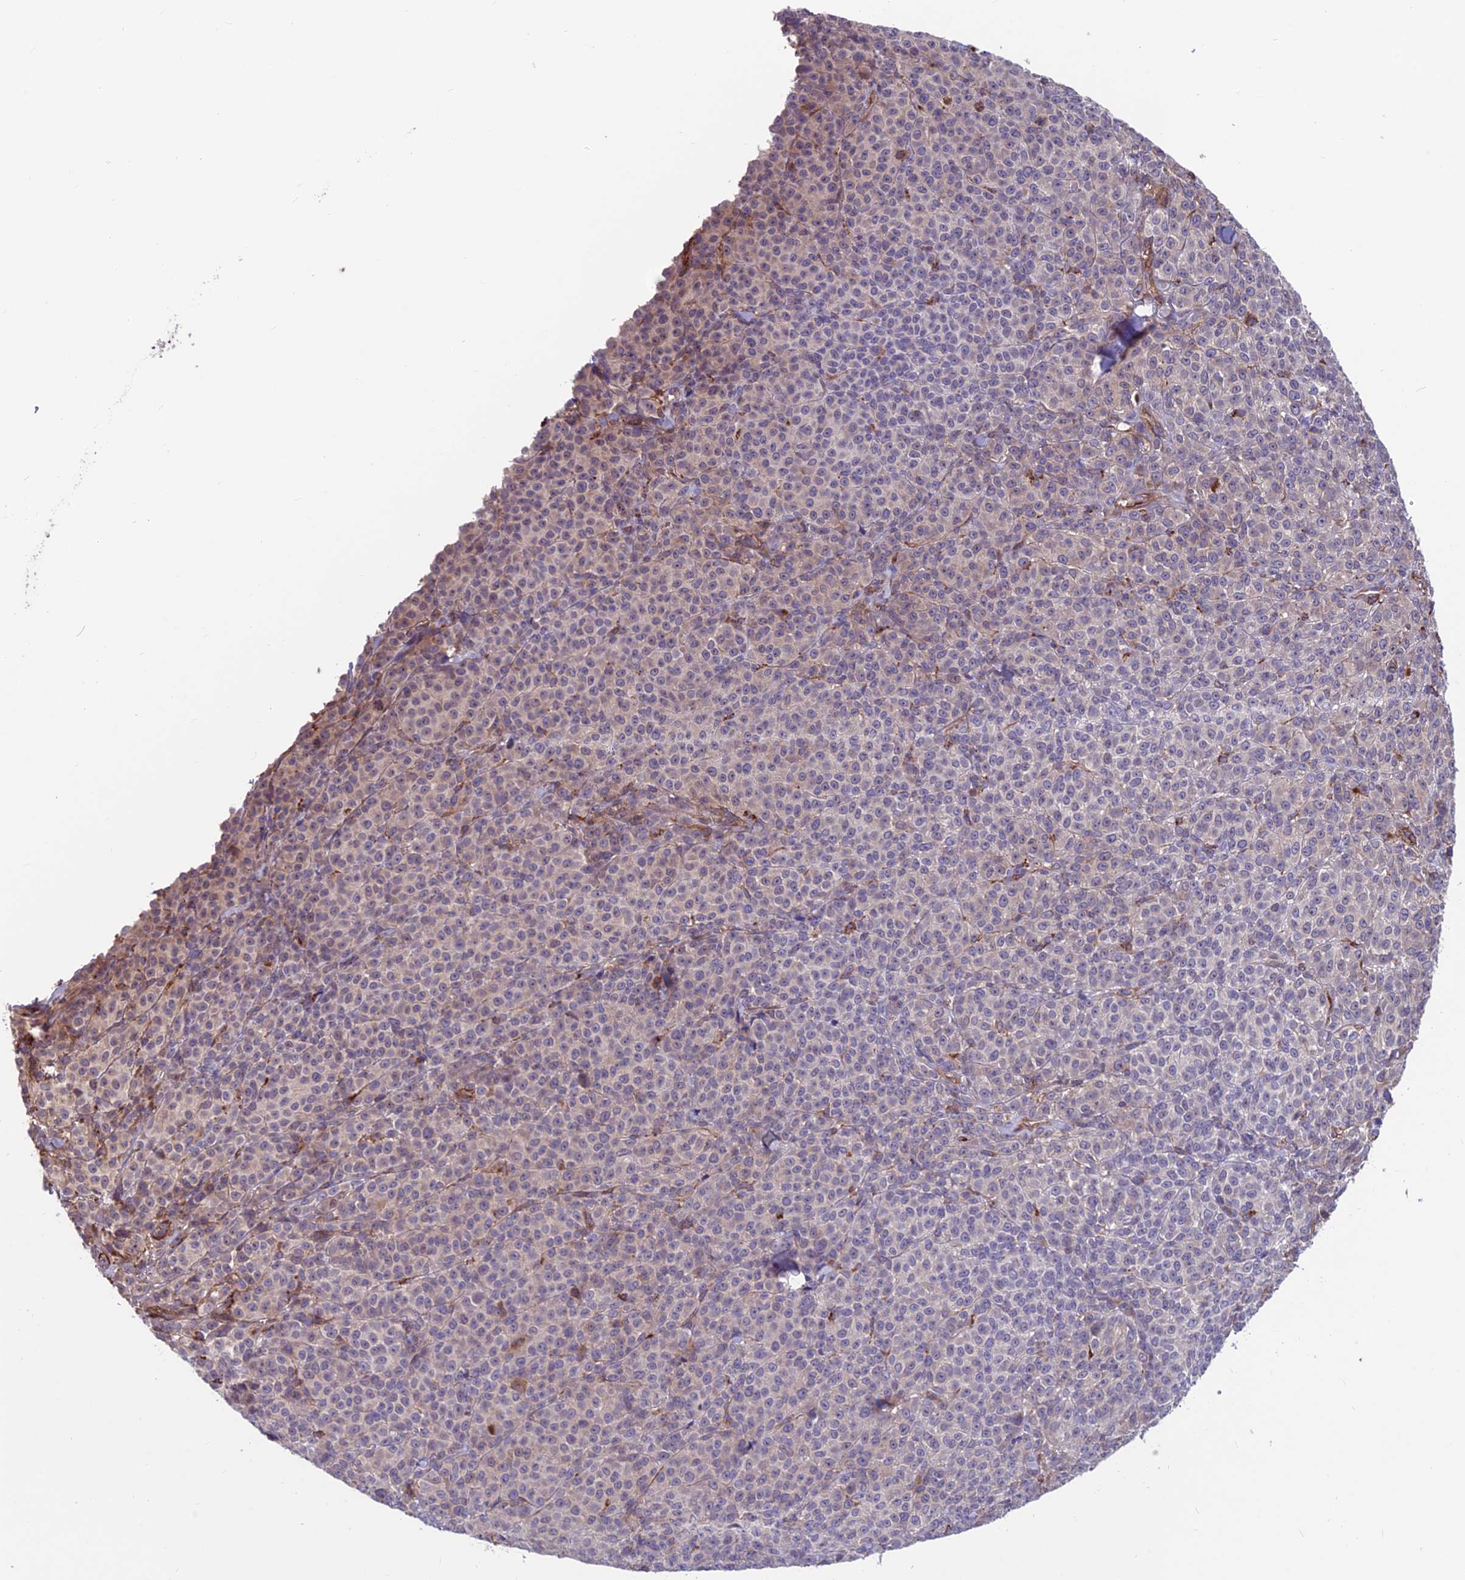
{"staining": {"intensity": "negative", "quantity": "none", "location": "none"}, "tissue": "melanoma", "cell_type": "Tumor cells", "image_type": "cancer", "snomed": [{"axis": "morphology", "description": "Normal tissue, NOS"}, {"axis": "morphology", "description": "Malignant melanoma, NOS"}, {"axis": "topography", "description": "Skin"}], "caption": "Tumor cells show no significant positivity in melanoma.", "gene": "RTN4RL1", "patient": {"sex": "female", "age": 34}}